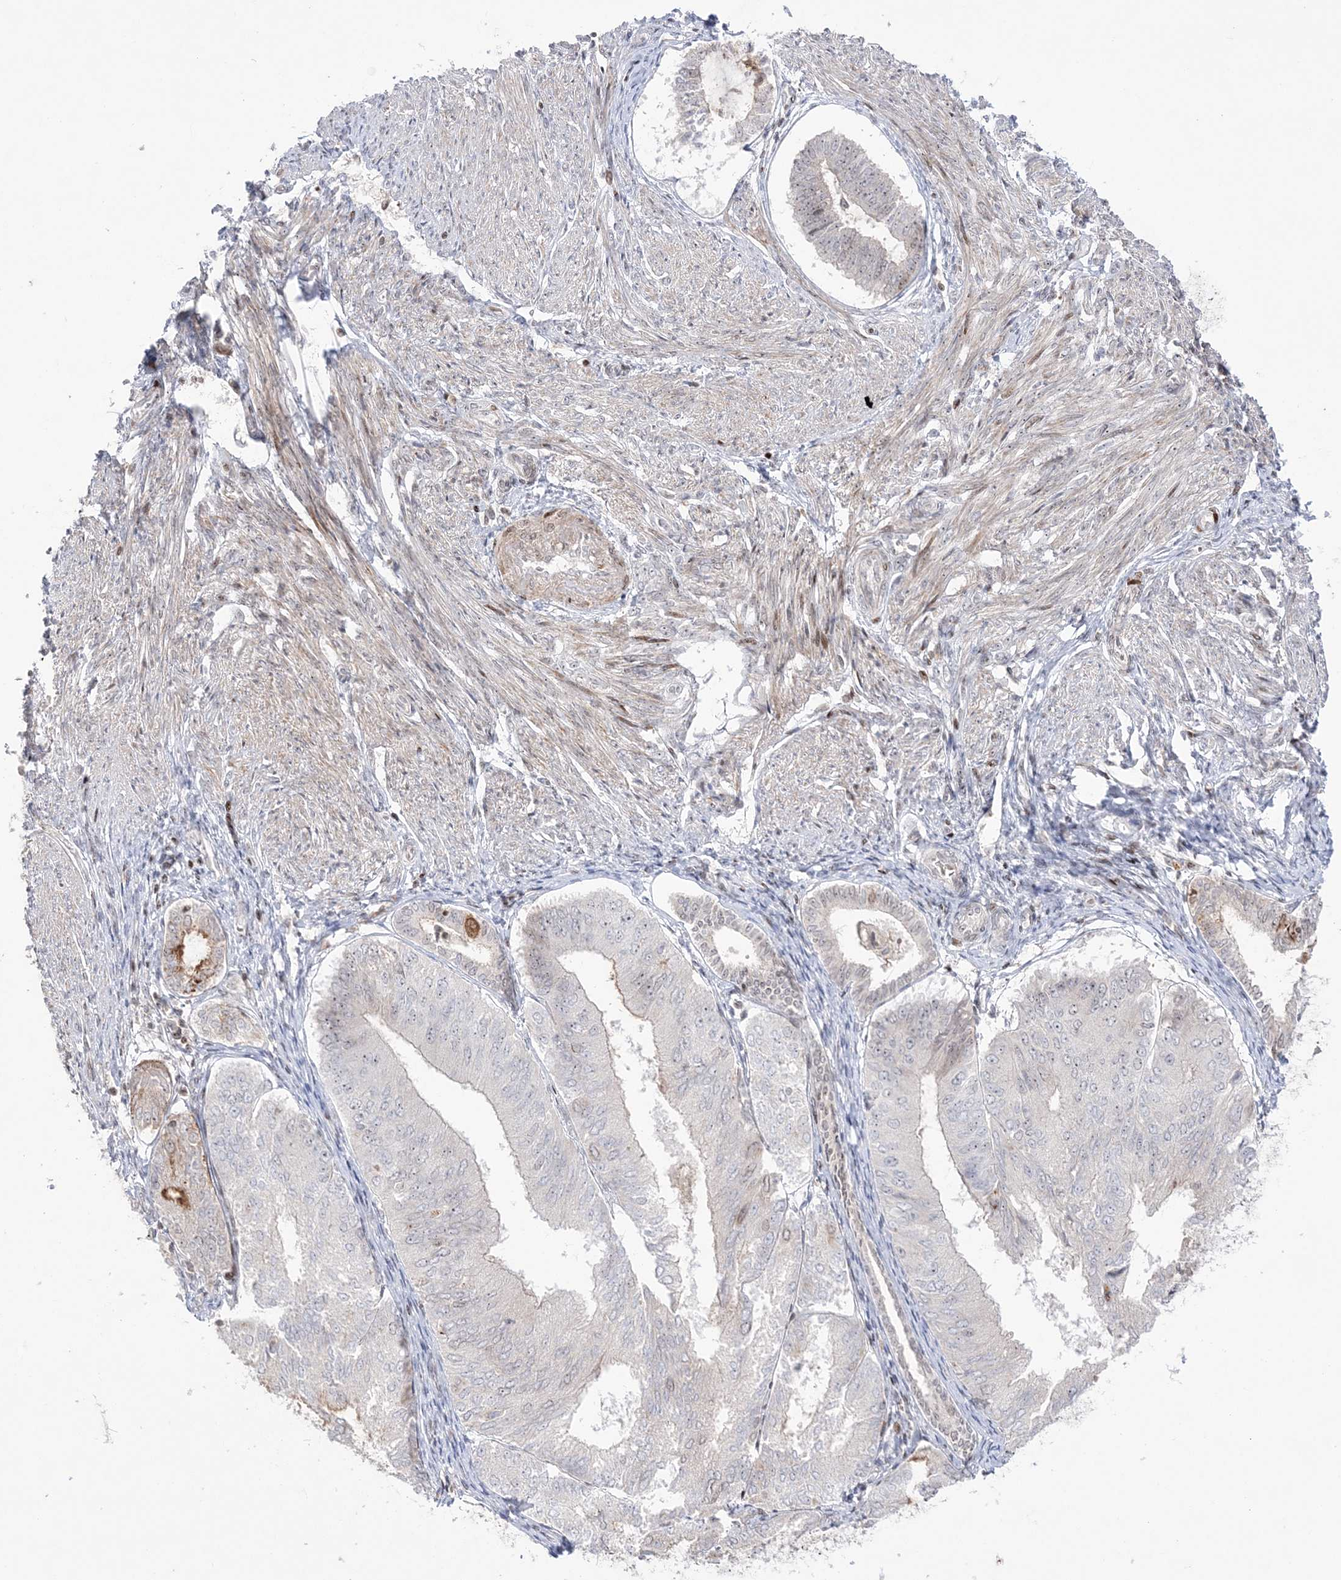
{"staining": {"intensity": "moderate", "quantity": "<25%", "location": "cytoplasmic/membranous"}, "tissue": "endometrial cancer", "cell_type": "Tumor cells", "image_type": "cancer", "snomed": [{"axis": "morphology", "description": "Adenocarcinoma, NOS"}, {"axis": "topography", "description": "Endometrium"}], "caption": "A brown stain shows moderate cytoplasmic/membranous expression of a protein in adenocarcinoma (endometrial) tumor cells.", "gene": "SH3BP4", "patient": {"sex": "female", "age": 81}}